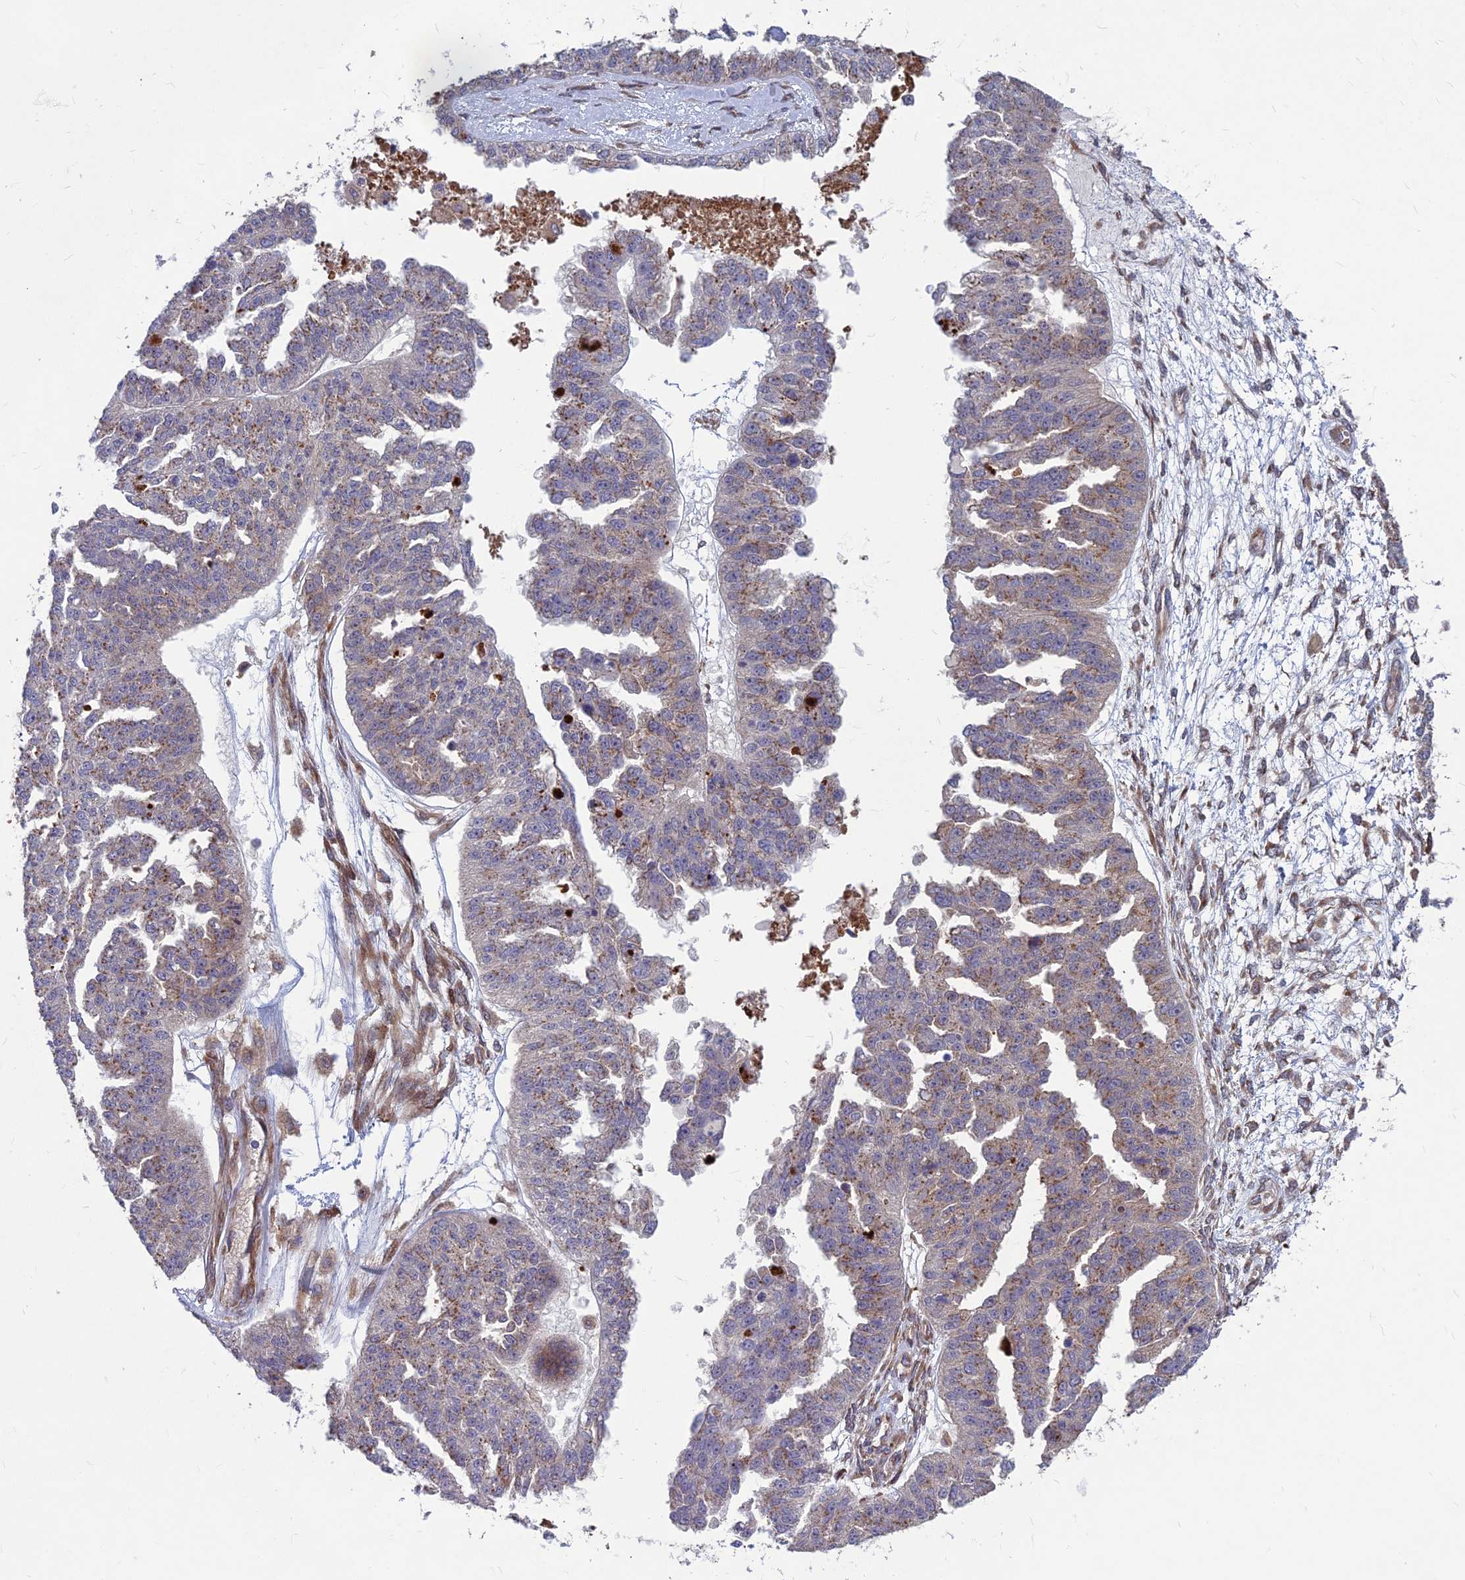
{"staining": {"intensity": "moderate", "quantity": "<25%", "location": "cytoplasmic/membranous"}, "tissue": "ovarian cancer", "cell_type": "Tumor cells", "image_type": "cancer", "snomed": [{"axis": "morphology", "description": "Cystadenocarcinoma, serous, NOS"}, {"axis": "topography", "description": "Ovary"}], "caption": "Immunohistochemistry (DAB (3,3'-diaminobenzidine)) staining of human ovarian cancer (serous cystadenocarcinoma) exhibits moderate cytoplasmic/membranous protein expression in approximately <25% of tumor cells.", "gene": "MFSD8", "patient": {"sex": "female", "age": 58}}